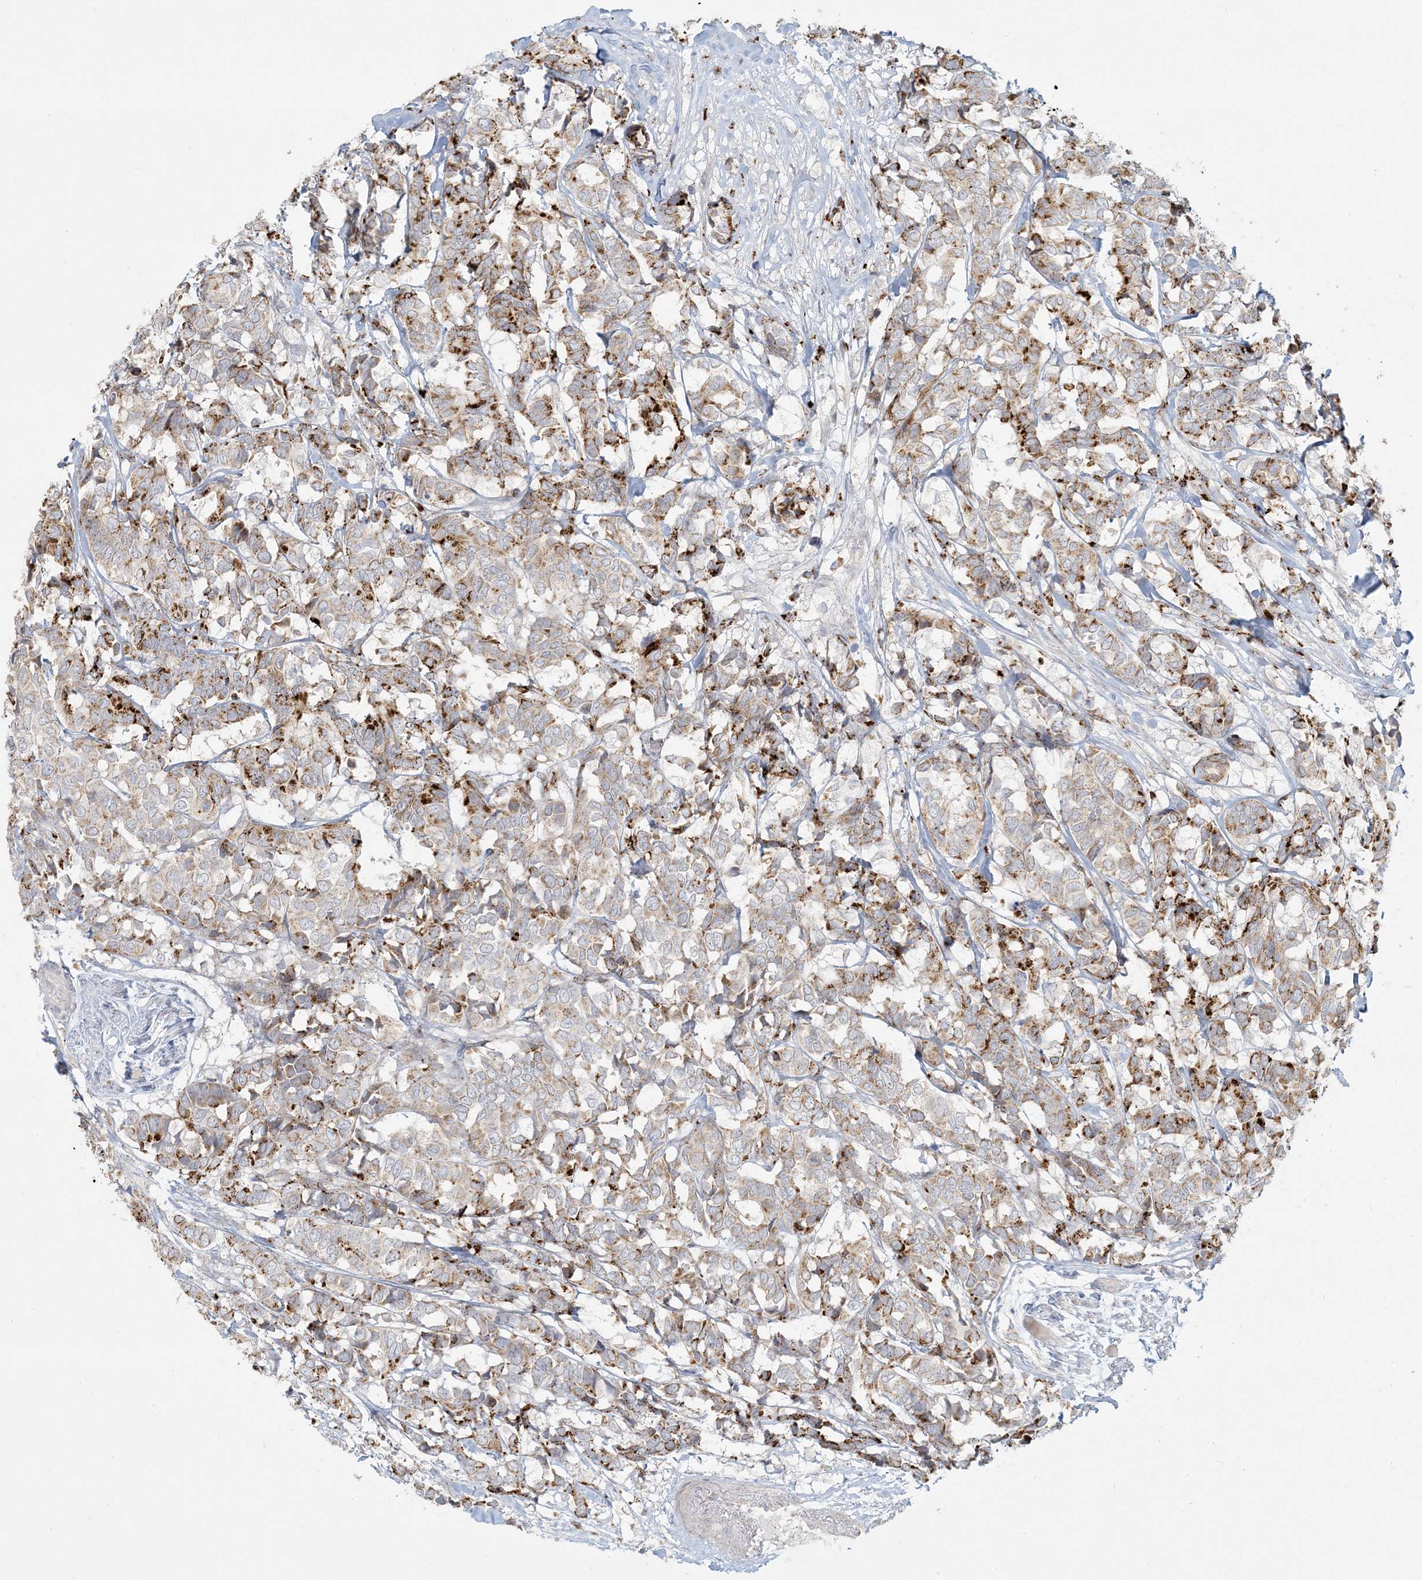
{"staining": {"intensity": "strong", "quantity": "25%-75%", "location": "cytoplasmic/membranous"}, "tissue": "breast cancer", "cell_type": "Tumor cells", "image_type": "cancer", "snomed": [{"axis": "morphology", "description": "Duct carcinoma"}, {"axis": "topography", "description": "Breast"}], "caption": "High-magnification brightfield microscopy of infiltrating ductal carcinoma (breast) stained with DAB (3,3'-diaminobenzidine) (brown) and counterstained with hematoxylin (blue). tumor cells exhibit strong cytoplasmic/membranous staining is present in about25%-75% of cells.", "gene": "MCAT", "patient": {"sex": "female", "age": 87}}